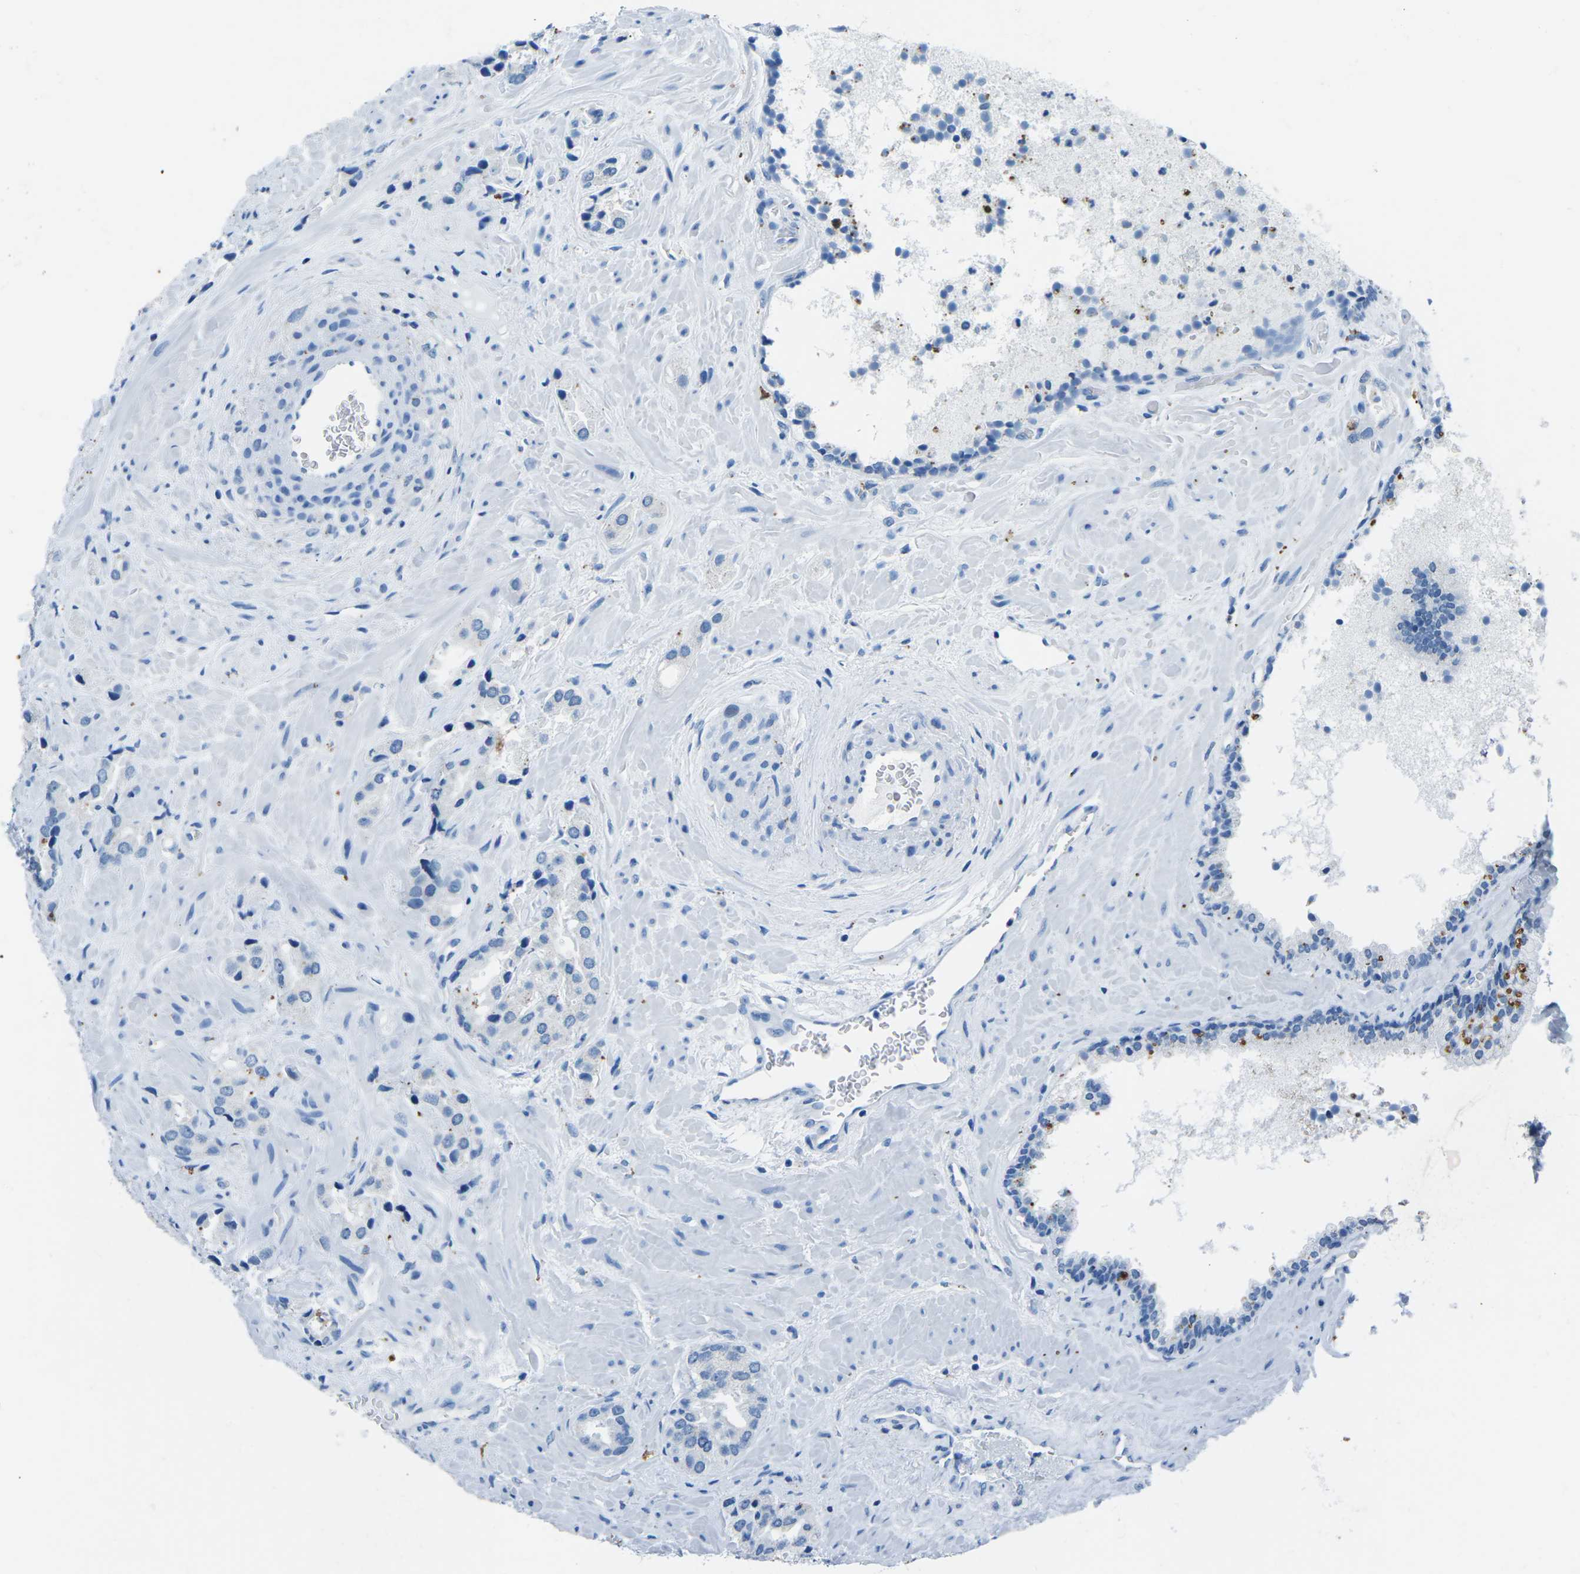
{"staining": {"intensity": "negative", "quantity": "none", "location": "none"}, "tissue": "prostate cancer", "cell_type": "Tumor cells", "image_type": "cancer", "snomed": [{"axis": "morphology", "description": "Adenocarcinoma, High grade"}, {"axis": "topography", "description": "Prostate"}], "caption": "Immunohistochemical staining of human prostate cancer demonstrates no significant staining in tumor cells. (Stains: DAB immunohistochemistry with hematoxylin counter stain, Microscopy: brightfield microscopy at high magnification).", "gene": "MYH8", "patient": {"sex": "male", "age": 64}}